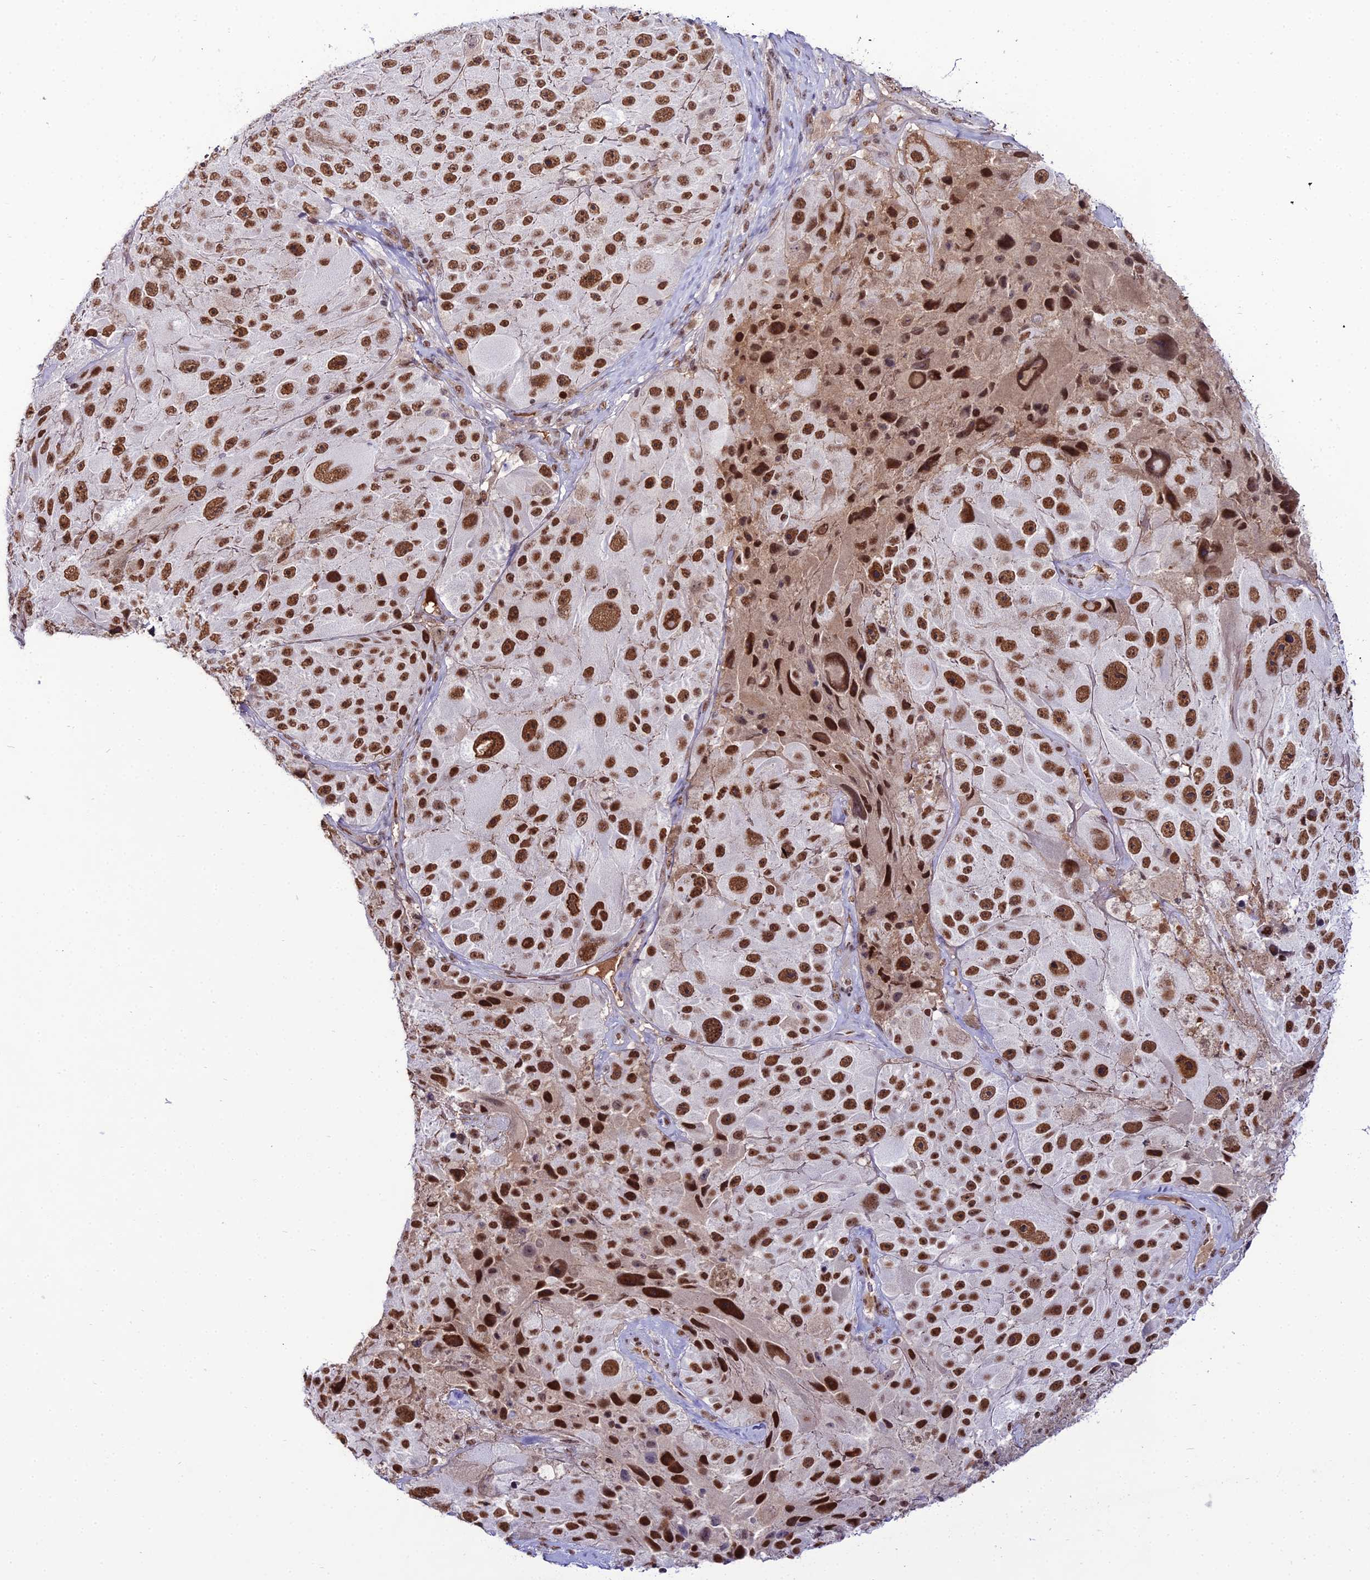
{"staining": {"intensity": "strong", "quantity": ">75%", "location": "nuclear"}, "tissue": "melanoma", "cell_type": "Tumor cells", "image_type": "cancer", "snomed": [{"axis": "morphology", "description": "Malignant melanoma, Metastatic site"}, {"axis": "topography", "description": "Lymph node"}], "caption": "This is a photomicrograph of IHC staining of melanoma, which shows strong expression in the nuclear of tumor cells.", "gene": "RBM12", "patient": {"sex": "male", "age": 62}}